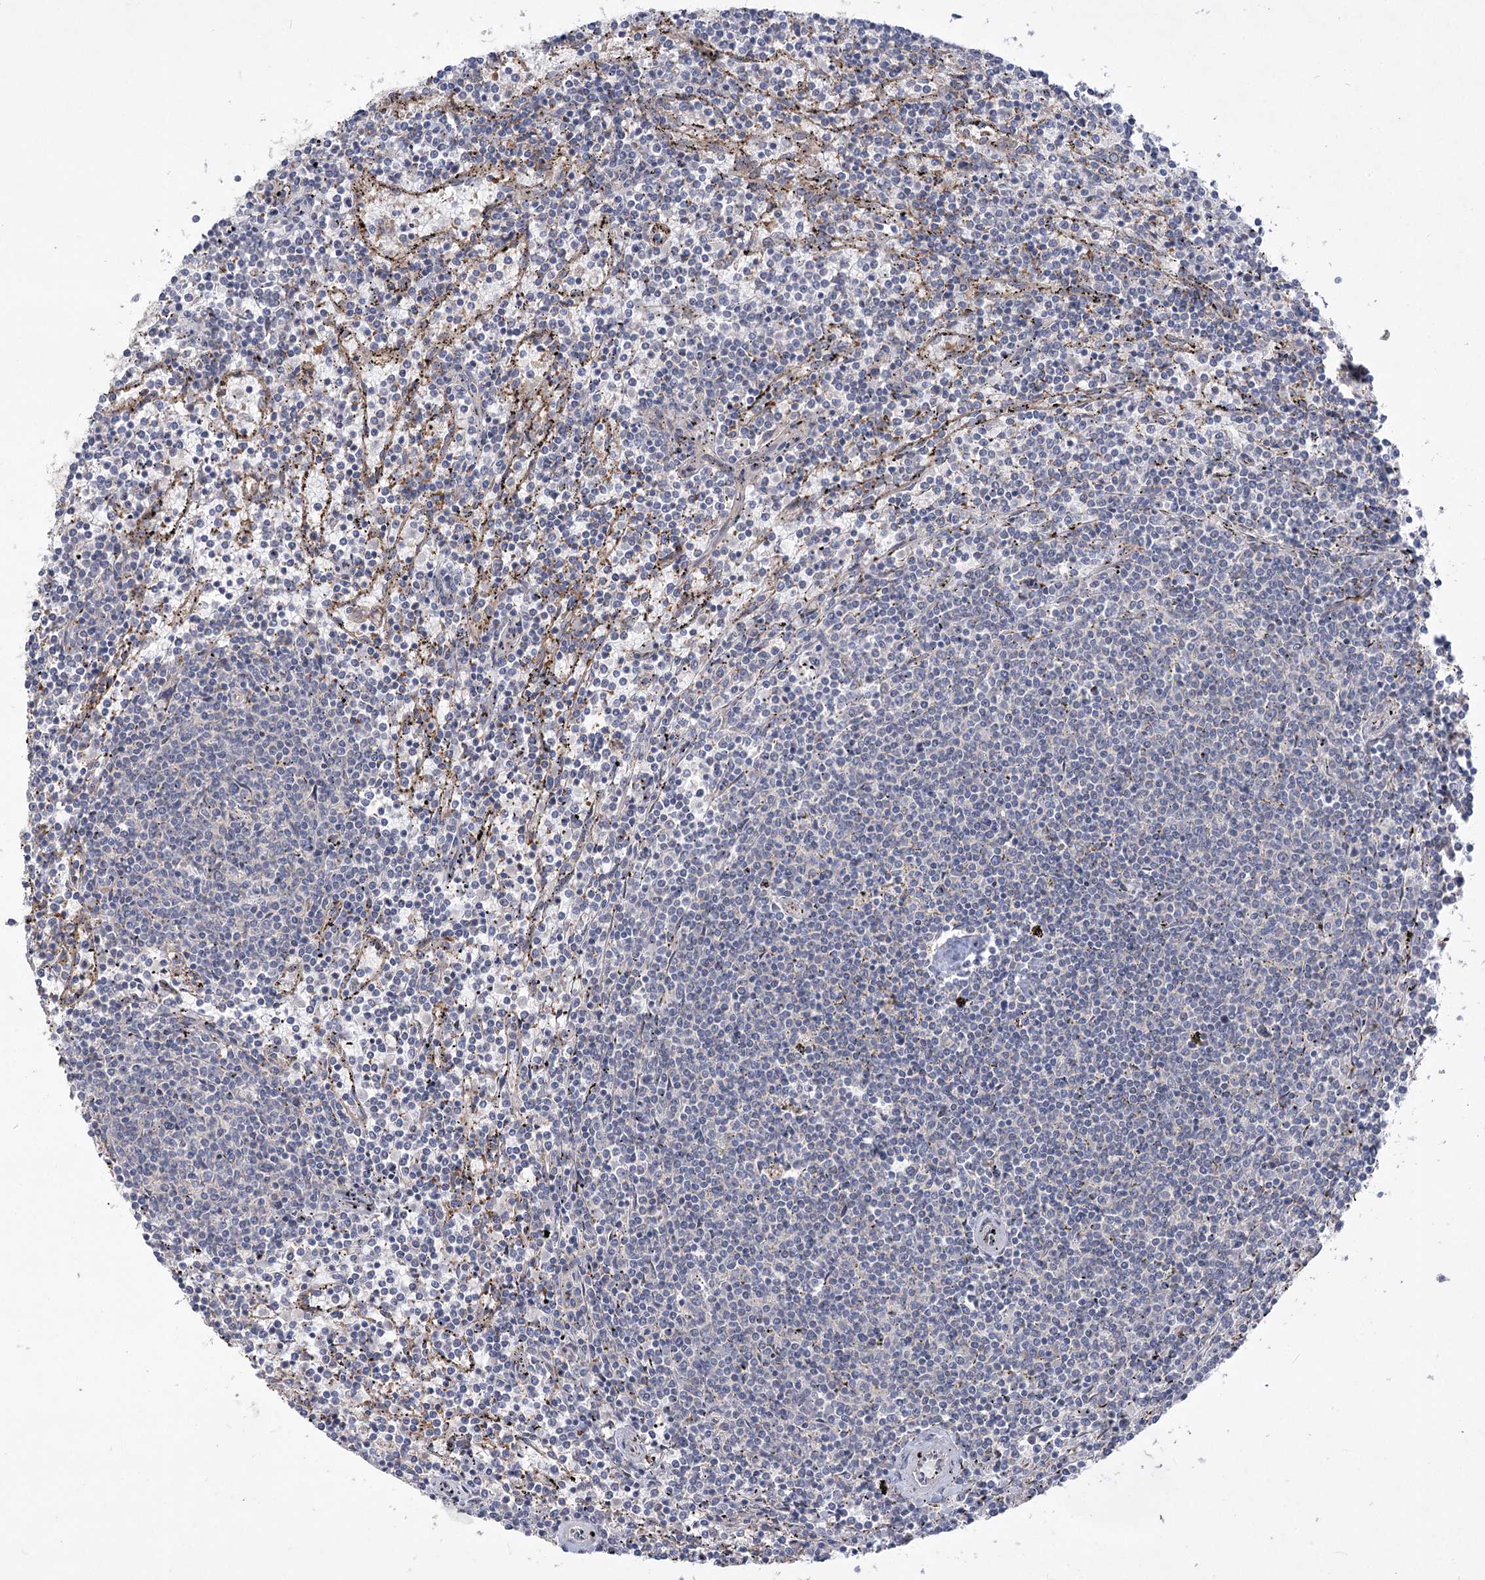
{"staining": {"intensity": "negative", "quantity": "none", "location": "none"}, "tissue": "lymphoma", "cell_type": "Tumor cells", "image_type": "cancer", "snomed": [{"axis": "morphology", "description": "Malignant lymphoma, non-Hodgkin's type, Low grade"}, {"axis": "topography", "description": "Spleen"}], "caption": "Micrograph shows no protein expression in tumor cells of malignant lymphoma, non-Hodgkin's type (low-grade) tissue.", "gene": "RIN2", "patient": {"sex": "female", "age": 50}}